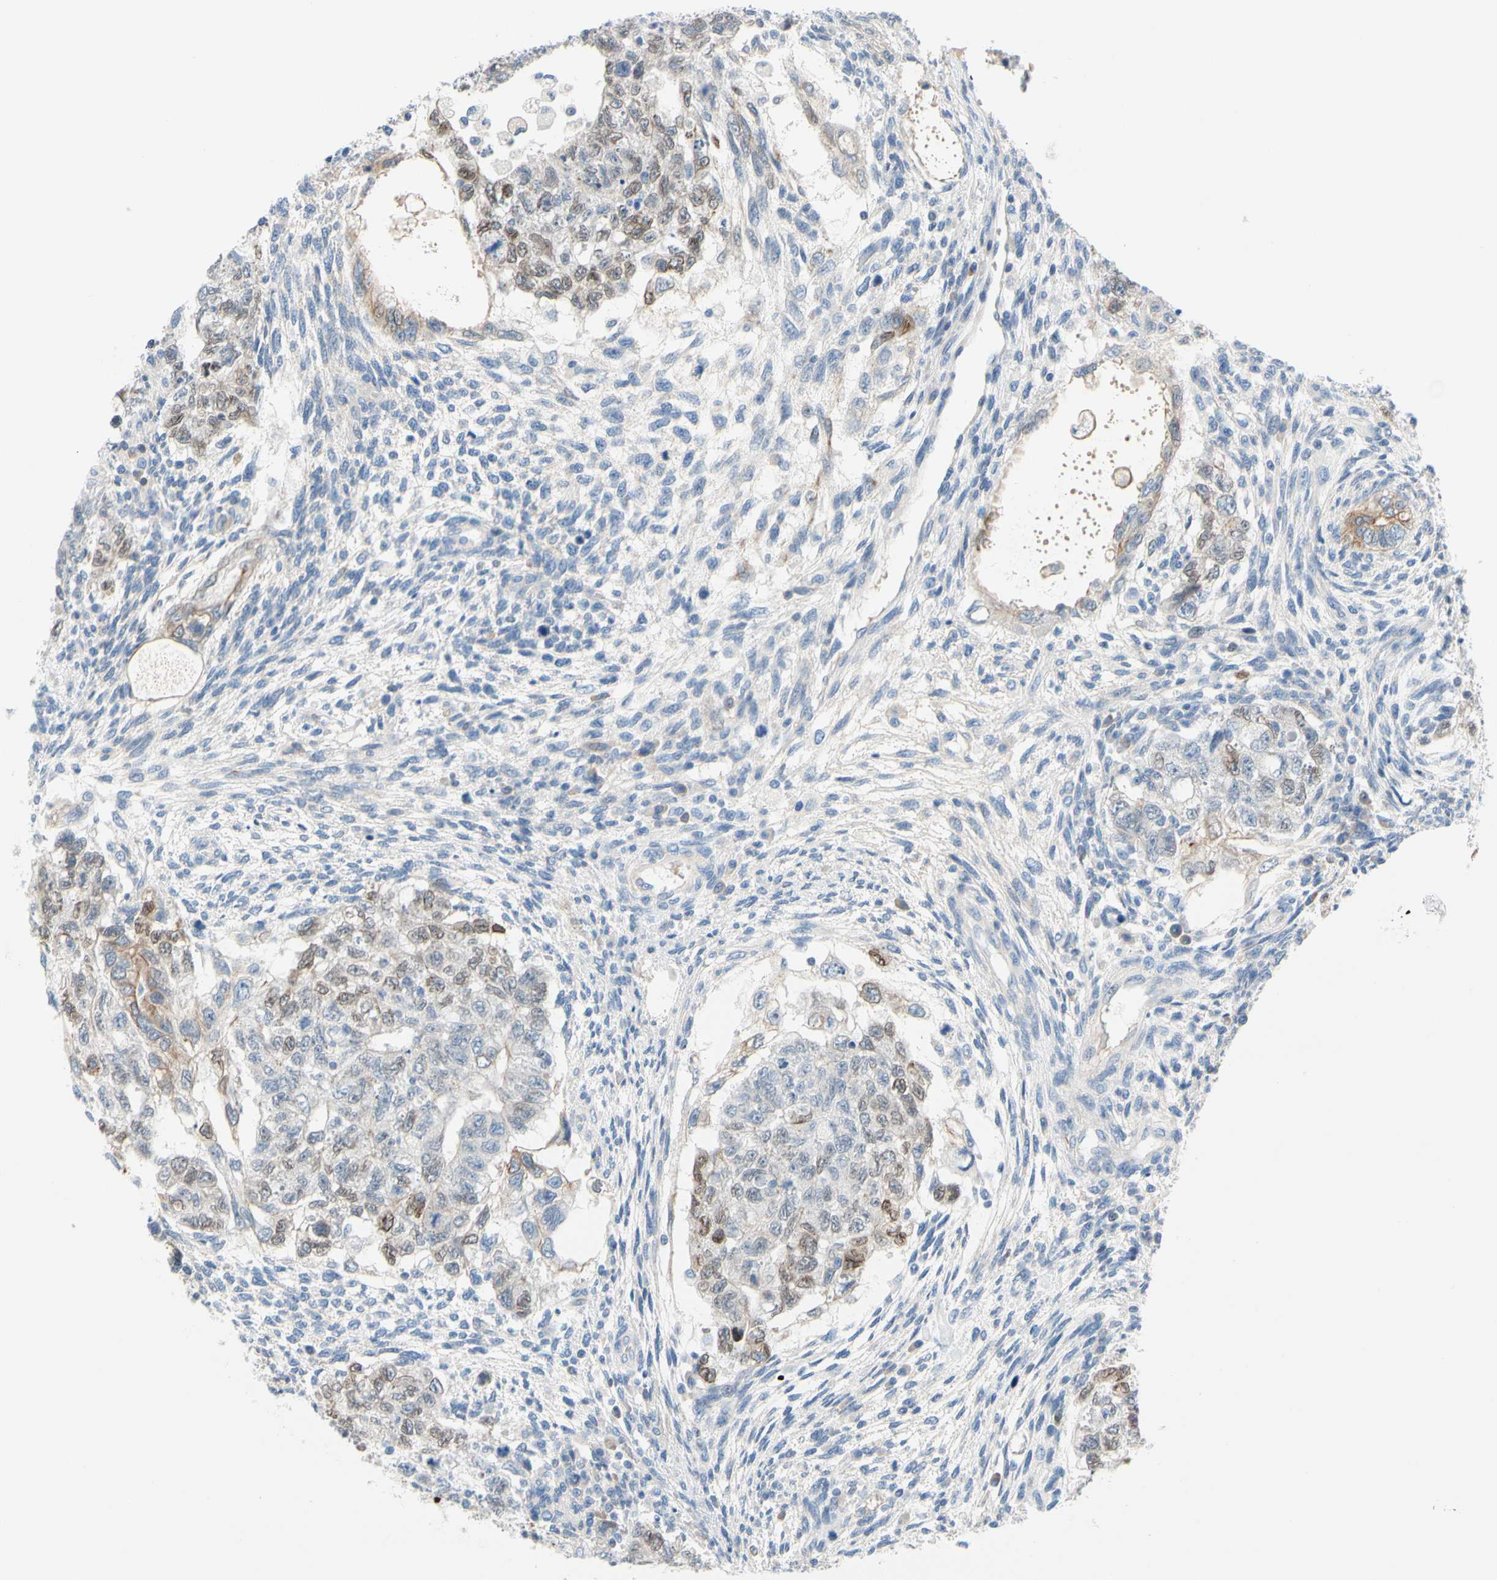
{"staining": {"intensity": "weak", "quantity": "25%-75%", "location": "cytoplasmic/membranous,nuclear"}, "tissue": "testis cancer", "cell_type": "Tumor cells", "image_type": "cancer", "snomed": [{"axis": "morphology", "description": "Normal tissue, NOS"}, {"axis": "morphology", "description": "Carcinoma, Embryonal, NOS"}, {"axis": "topography", "description": "Testis"}], "caption": "Embryonal carcinoma (testis) stained for a protein exhibits weak cytoplasmic/membranous and nuclear positivity in tumor cells. Ihc stains the protein of interest in brown and the nuclei are stained blue.", "gene": "ZNF132", "patient": {"sex": "male", "age": 36}}